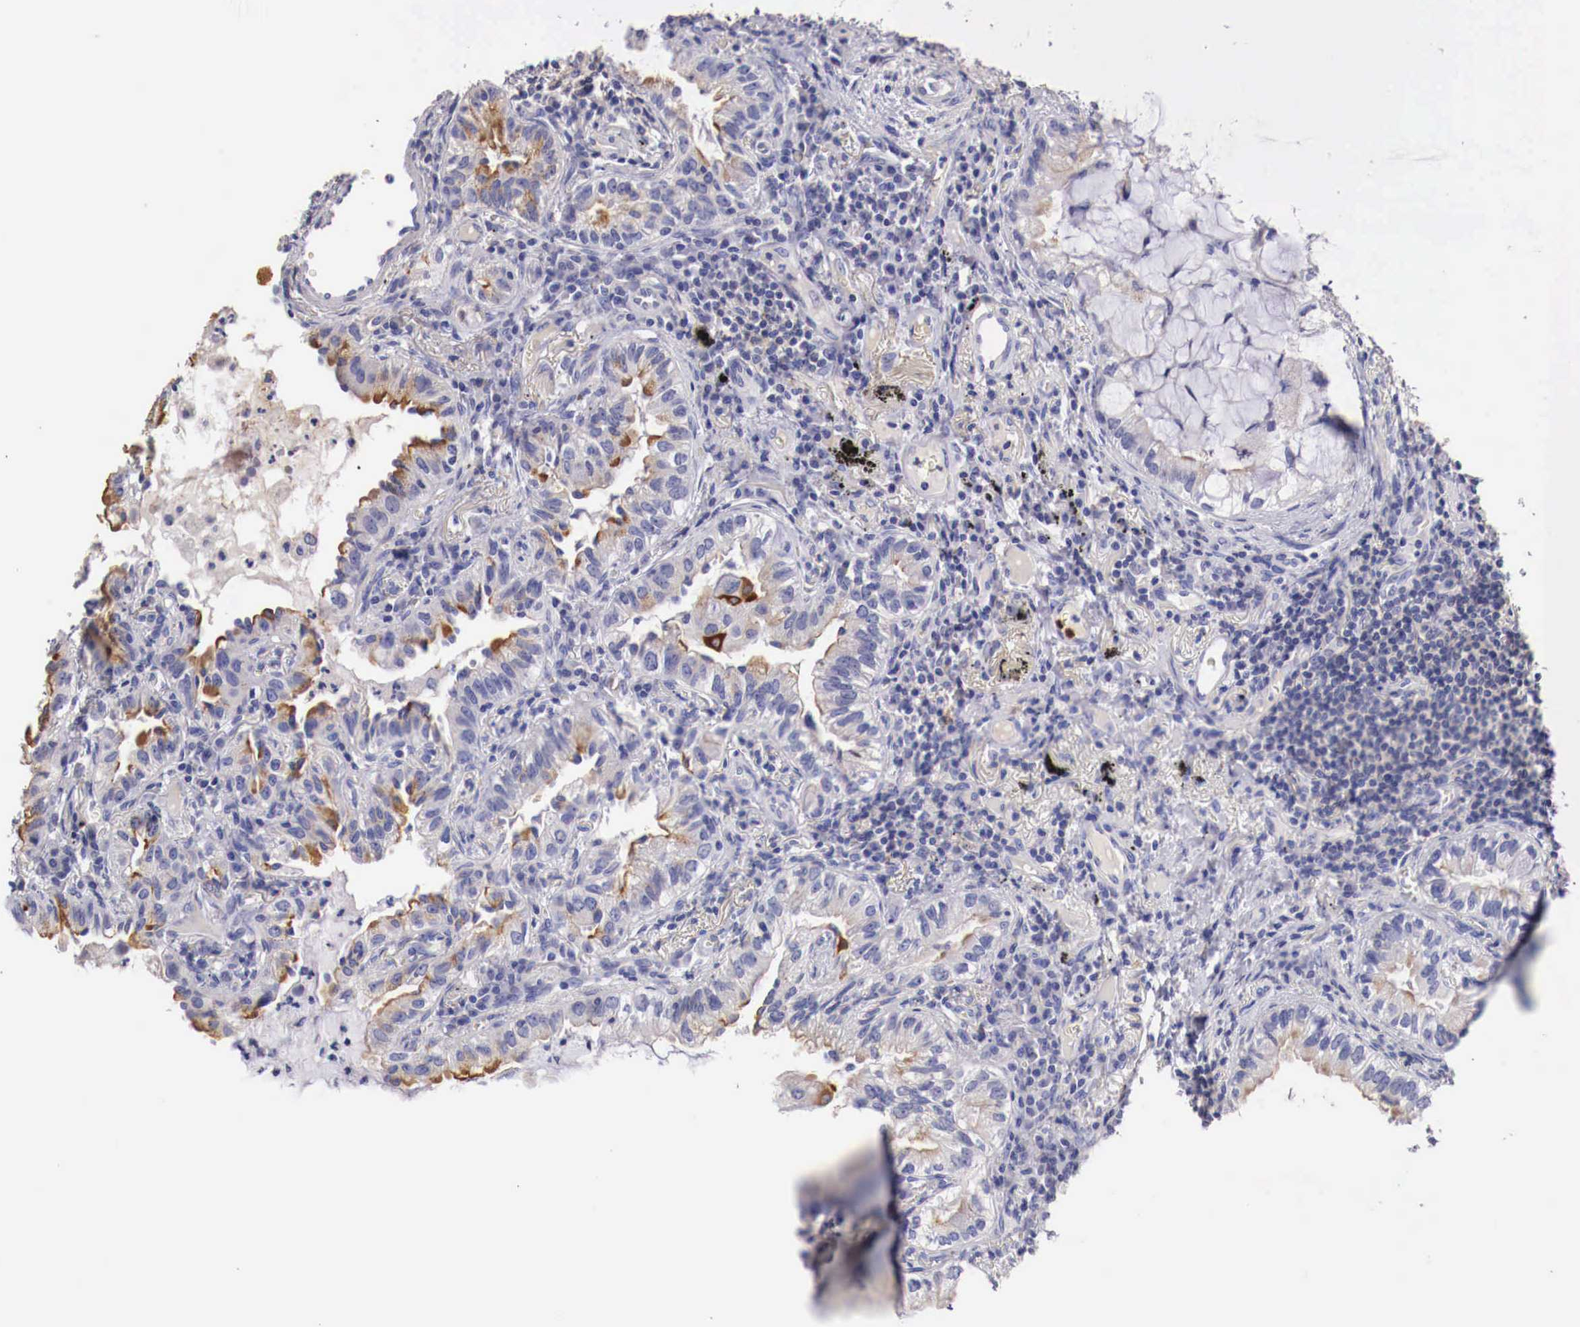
{"staining": {"intensity": "moderate", "quantity": "25%-75%", "location": "cytoplasmic/membranous"}, "tissue": "lung cancer", "cell_type": "Tumor cells", "image_type": "cancer", "snomed": [{"axis": "morphology", "description": "Adenocarcinoma, NOS"}, {"axis": "topography", "description": "Lung"}], "caption": "Moderate cytoplasmic/membranous positivity is appreciated in about 25%-75% of tumor cells in lung cancer.", "gene": "PITPNA", "patient": {"sex": "female", "age": 50}}